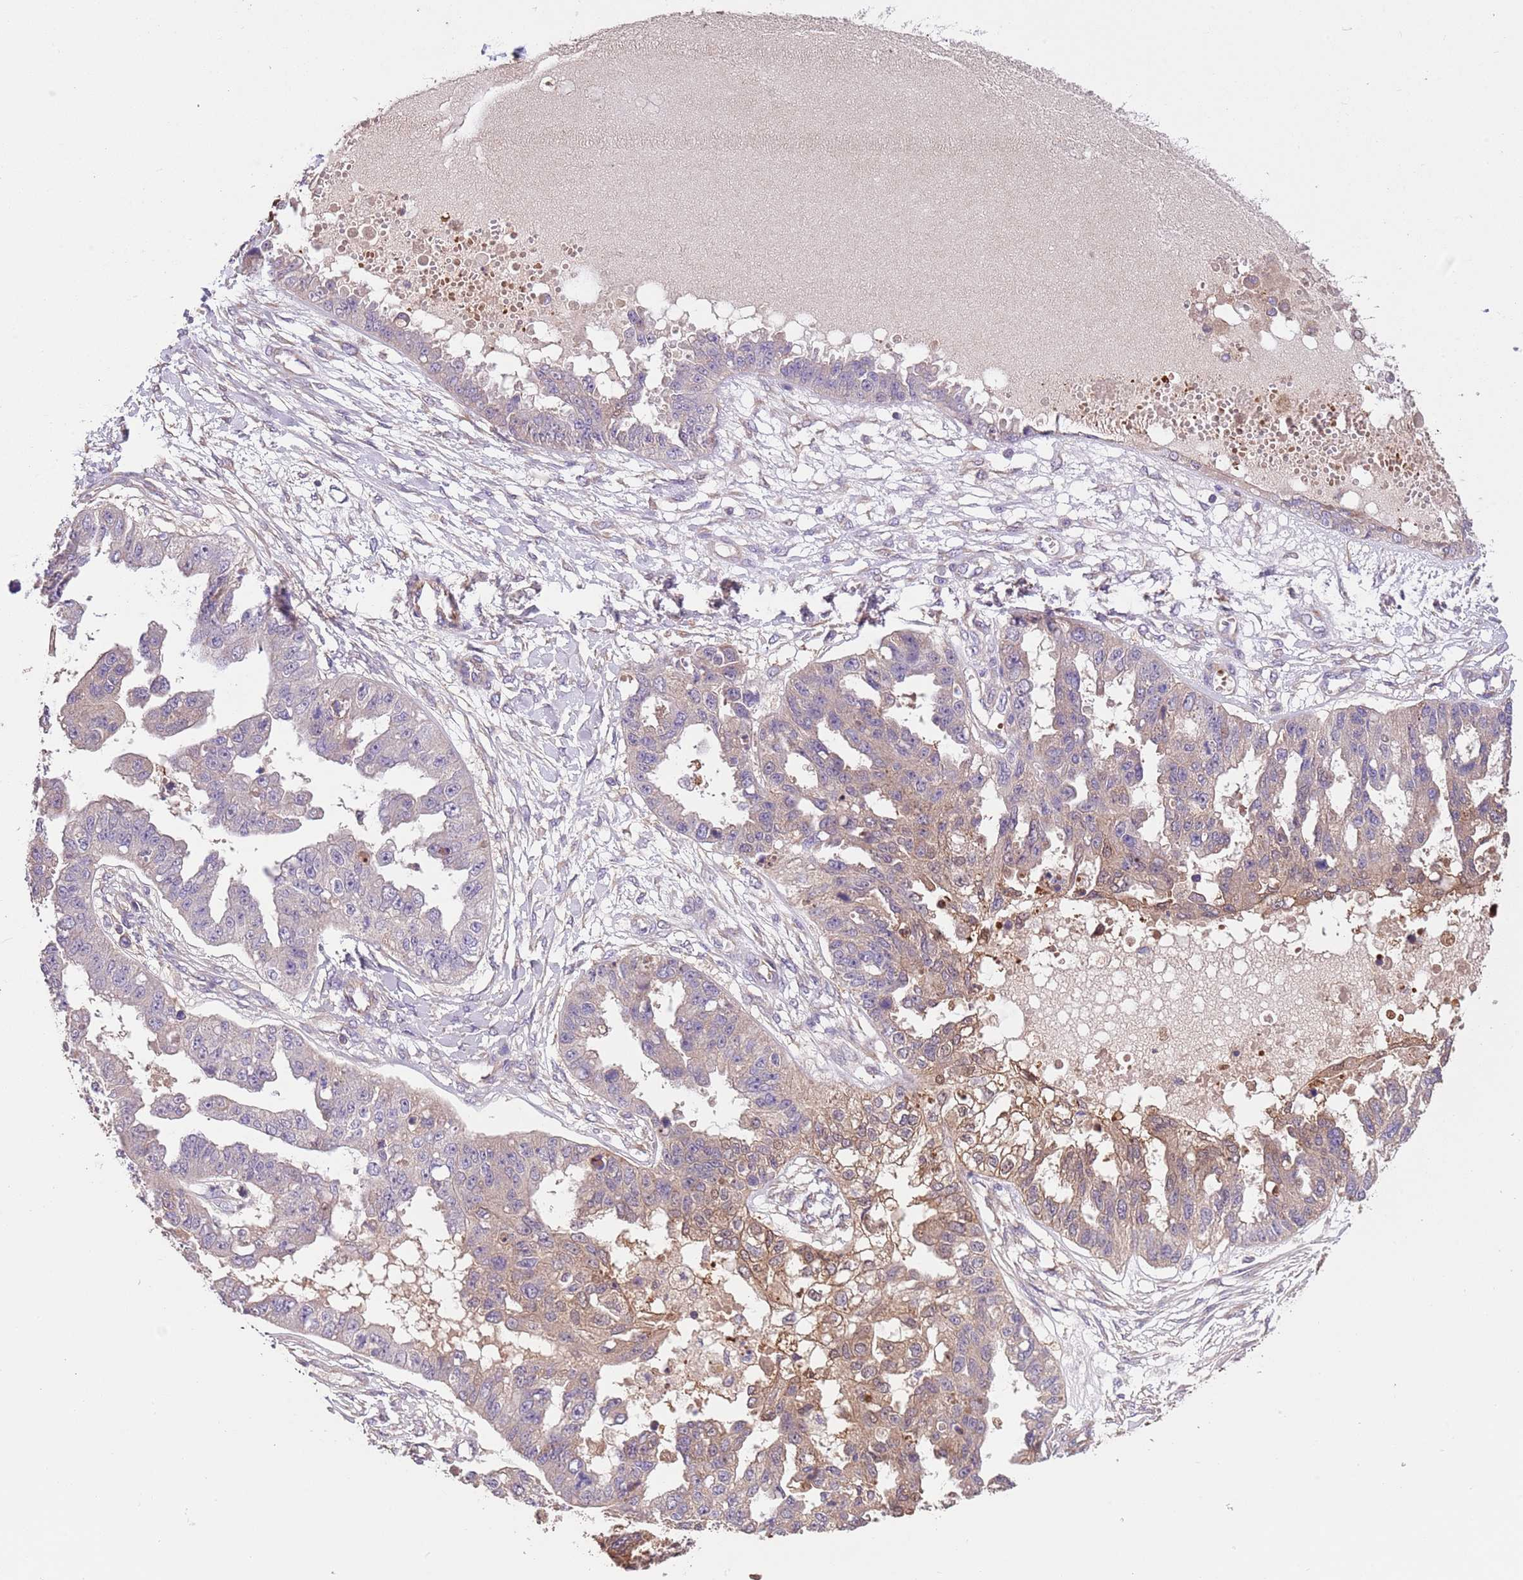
{"staining": {"intensity": "weak", "quantity": "25%-75%", "location": "cytoplasmic/membranous"}, "tissue": "ovarian cancer", "cell_type": "Tumor cells", "image_type": "cancer", "snomed": [{"axis": "morphology", "description": "Cystadenocarcinoma, serous, NOS"}, {"axis": "topography", "description": "Ovary"}], "caption": "Immunohistochemistry (IHC) histopathology image of ovarian serous cystadenocarcinoma stained for a protein (brown), which exhibits low levels of weak cytoplasmic/membranous expression in about 25%-75% of tumor cells.", "gene": "FAM89B", "patient": {"sex": "female", "age": 58}}